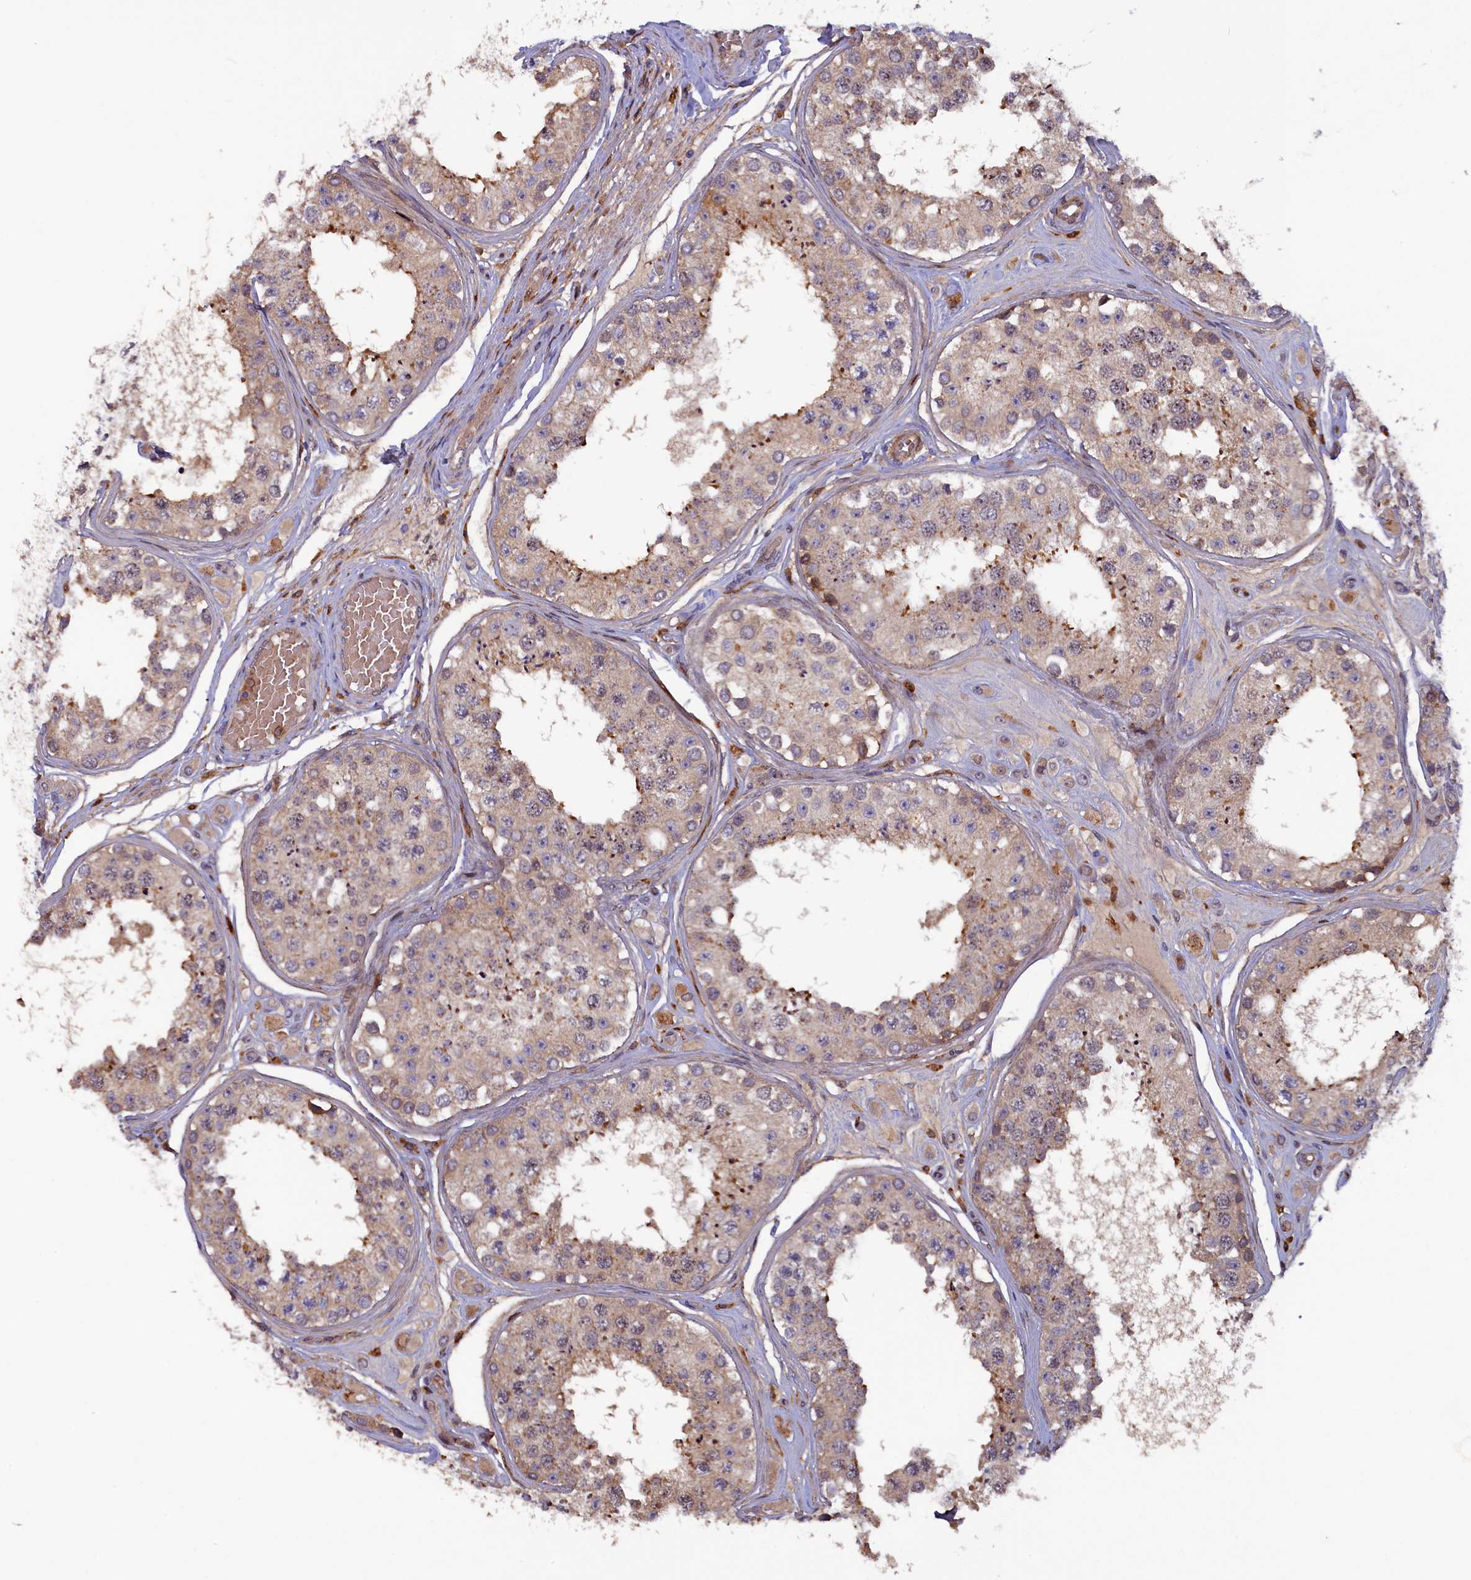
{"staining": {"intensity": "moderate", "quantity": "<25%", "location": "cytoplasmic/membranous,nuclear"}, "tissue": "testis", "cell_type": "Cells in seminiferous ducts", "image_type": "normal", "snomed": [{"axis": "morphology", "description": "Normal tissue, NOS"}, {"axis": "topography", "description": "Testis"}], "caption": "An immunohistochemistry (IHC) image of benign tissue is shown. Protein staining in brown shows moderate cytoplasmic/membranous,nuclear positivity in testis within cells in seminiferous ducts. The staining was performed using DAB (3,3'-diaminobenzidine) to visualize the protein expression in brown, while the nuclei were stained in blue with hematoxylin (Magnification: 20x).", "gene": "FERMT1", "patient": {"sex": "male", "age": 25}}